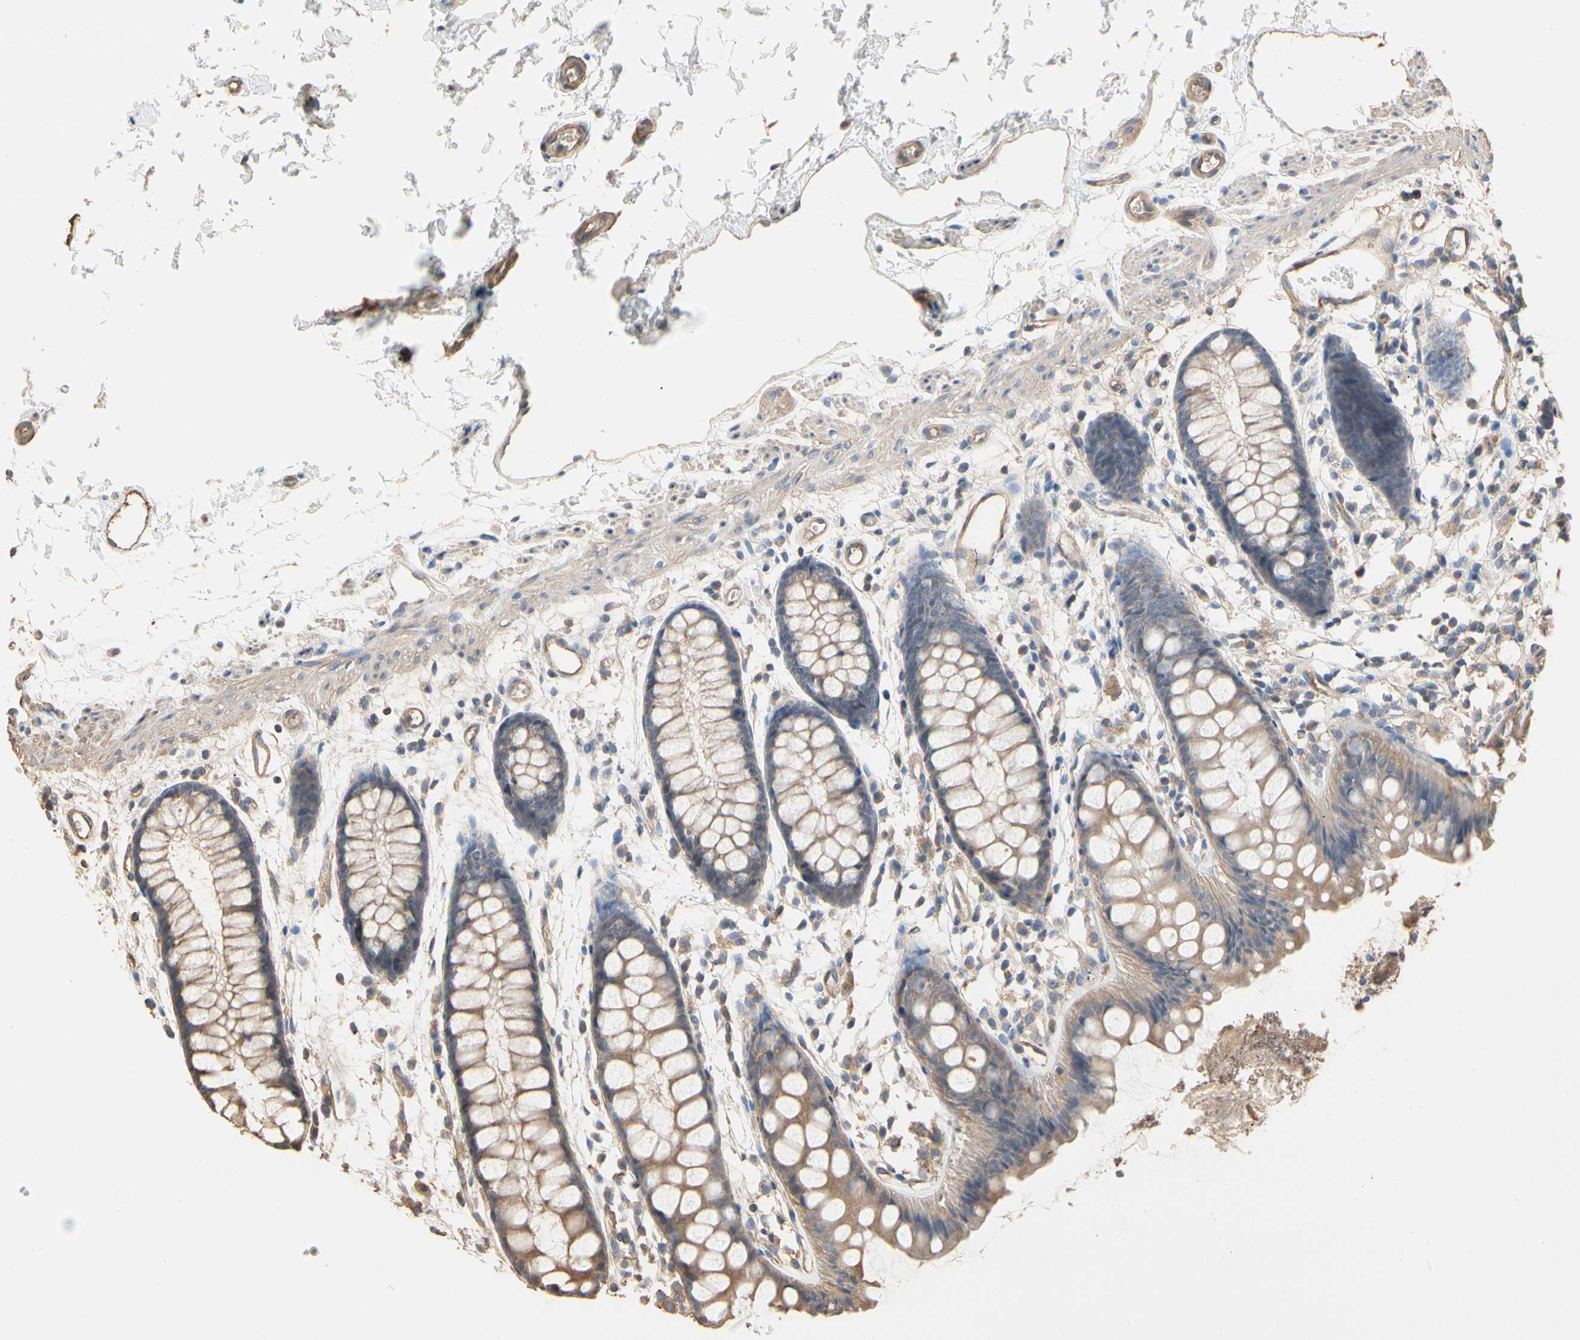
{"staining": {"intensity": "moderate", "quantity": ">75%", "location": "cytoplasmic/membranous"}, "tissue": "rectum", "cell_type": "Glandular cells", "image_type": "normal", "snomed": [{"axis": "morphology", "description": "Normal tissue, NOS"}, {"axis": "topography", "description": "Rectum"}], "caption": "Immunohistochemical staining of normal human rectum demonstrates moderate cytoplasmic/membranous protein staining in approximately >75% of glandular cells. Nuclei are stained in blue.", "gene": "PDZK1", "patient": {"sex": "female", "age": 66}}